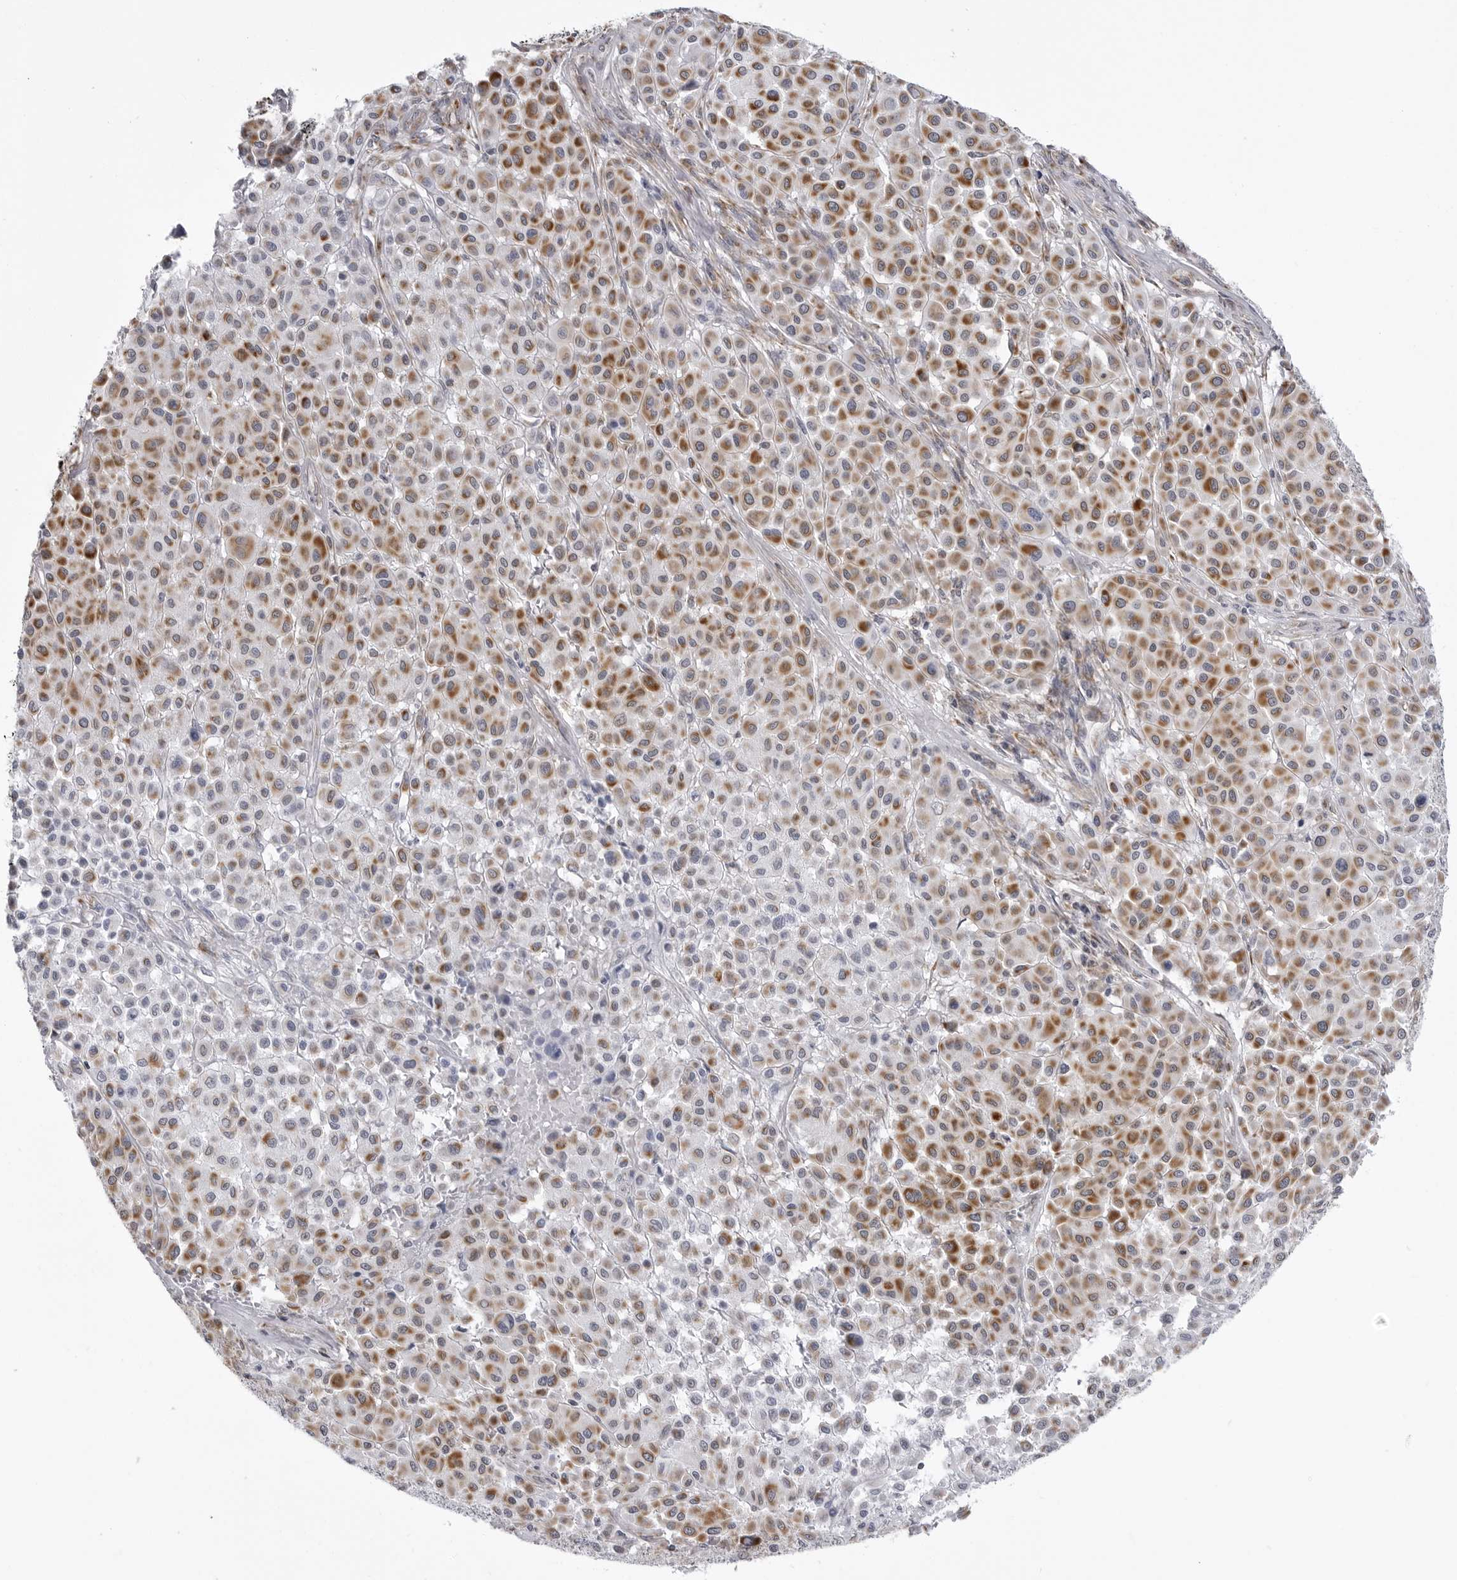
{"staining": {"intensity": "moderate", "quantity": ">75%", "location": "cytoplasmic/membranous"}, "tissue": "melanoma", "cell_type": "Tumor cells", "image_type": "cancer", "snomed": [{"axis": "morphology", "description": "Malignant melanoma, Metastatic site"}, {"axis": "topography", "description": "Soft tissue"}], "caption": "Immunohistochemistry histopathology image of human malignant melanoma (metastatic site) stained for a protein (brown), which demonstrates medium levels of moderate cytoplasmic/membranous staining in about >75% of tumor cells.", "gene": "FH", "patient": {"sex": "male", "age": 41}}